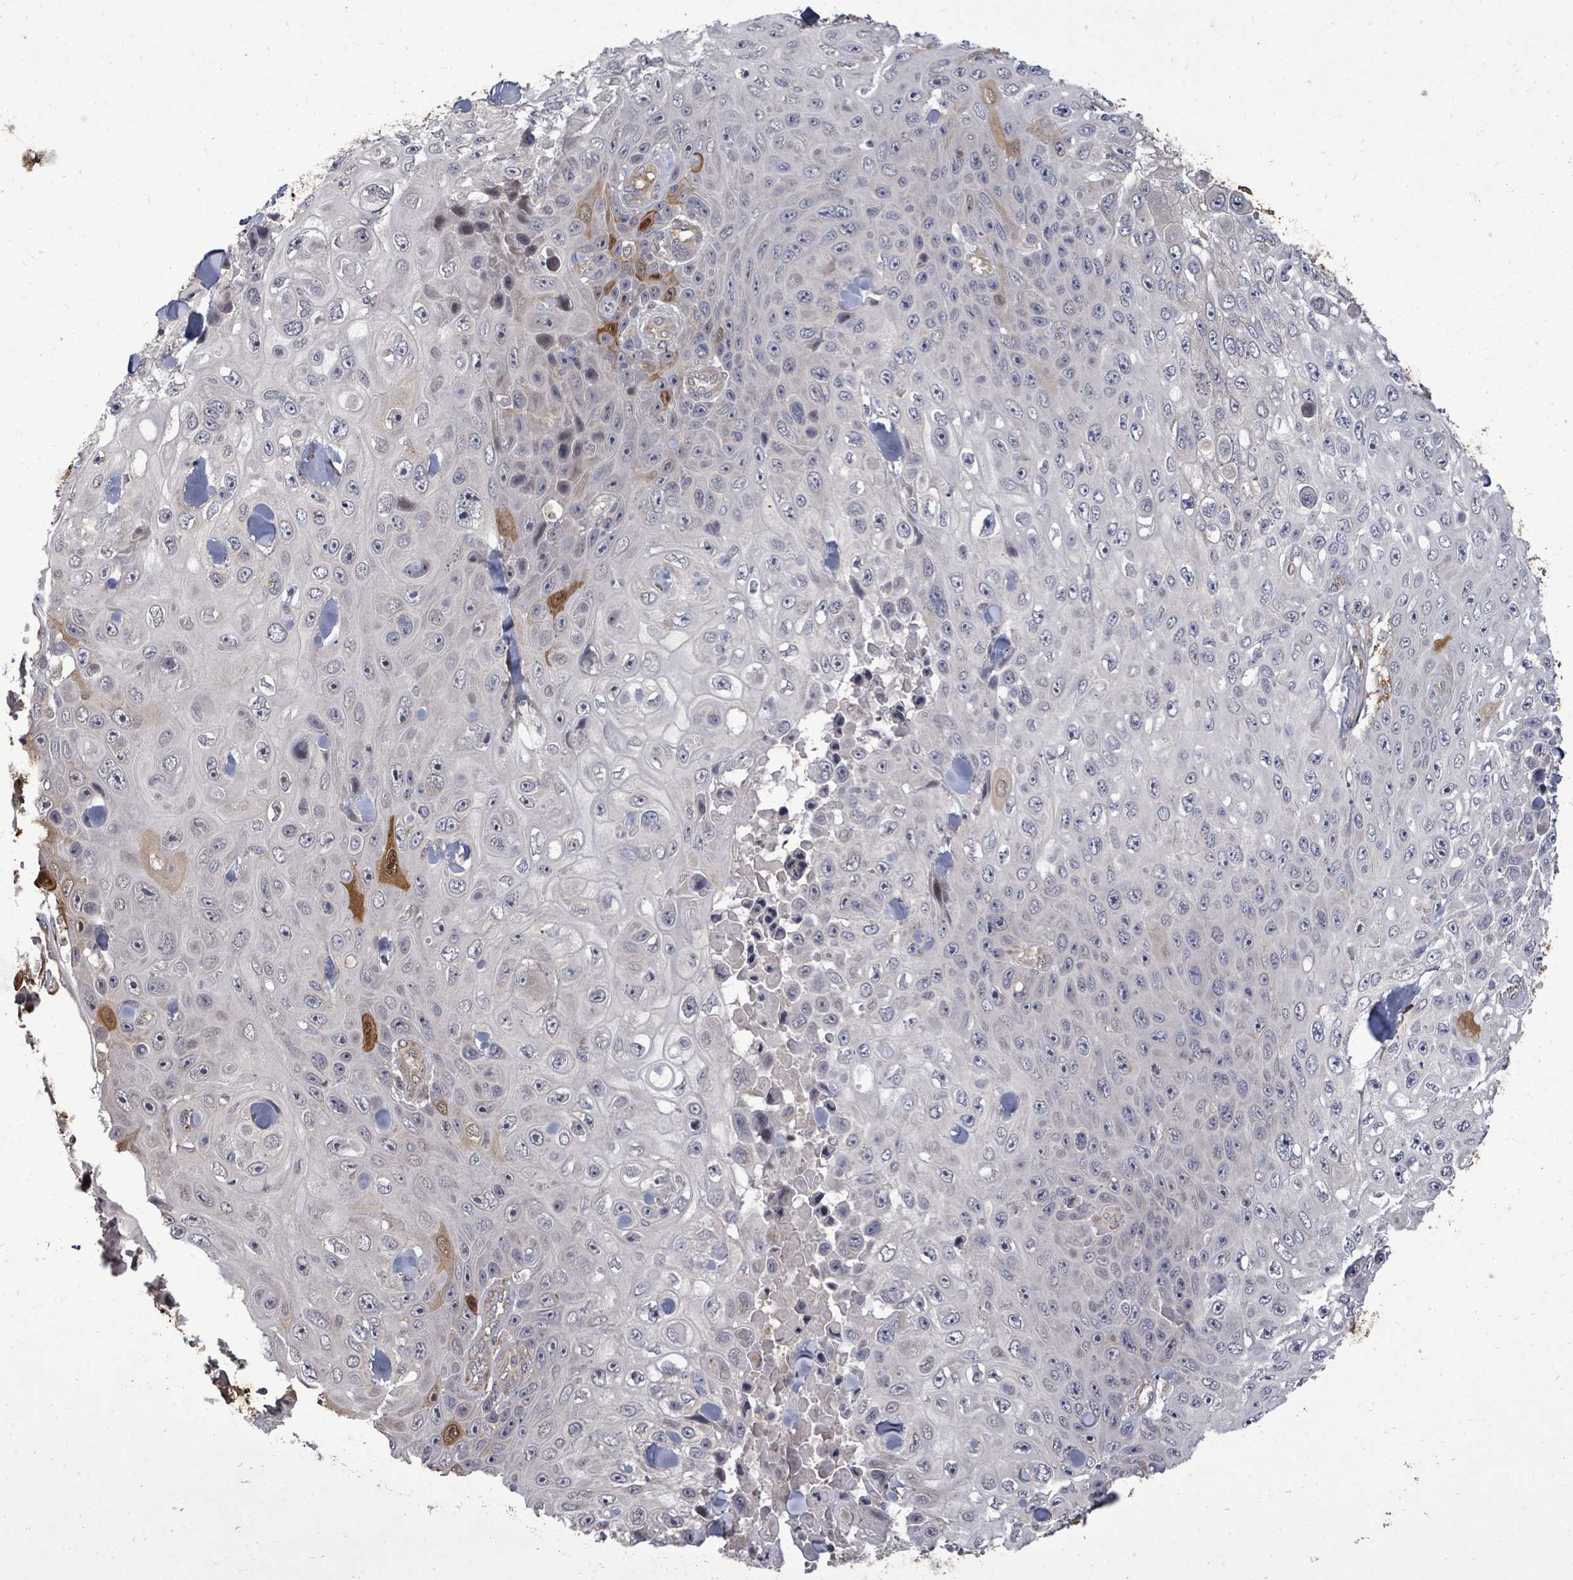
{"staining": {"intensity": "moderate", "quantity": "<25%", "location": "cytoplasmic/membranous,nuclear"}, "tissue": "skin cancer", "cell_type": "Tumor cells", "image_type": "cancer", "snomed": [{"axis": "morphology", "description": "Squamous cell carcinoma, NOS"}, {"axis": "topography", "description": "Skin"}], "caption": "Squamous cell carcinoma (skin) stained with DAB (3,3'-diaminobenzidine) immunohistochemistry (IHC) demonstrates low levels of moderate cytoplasmic/membranous and nuclear positivity in about <25% of tumor cells. Using DAB (brown) and hematoxylin (blue) stains, captured at high magnification using brightfield microscopy.", "gene": "KRTAP27-1", "patient": {"sex": "male", "age": 82}}